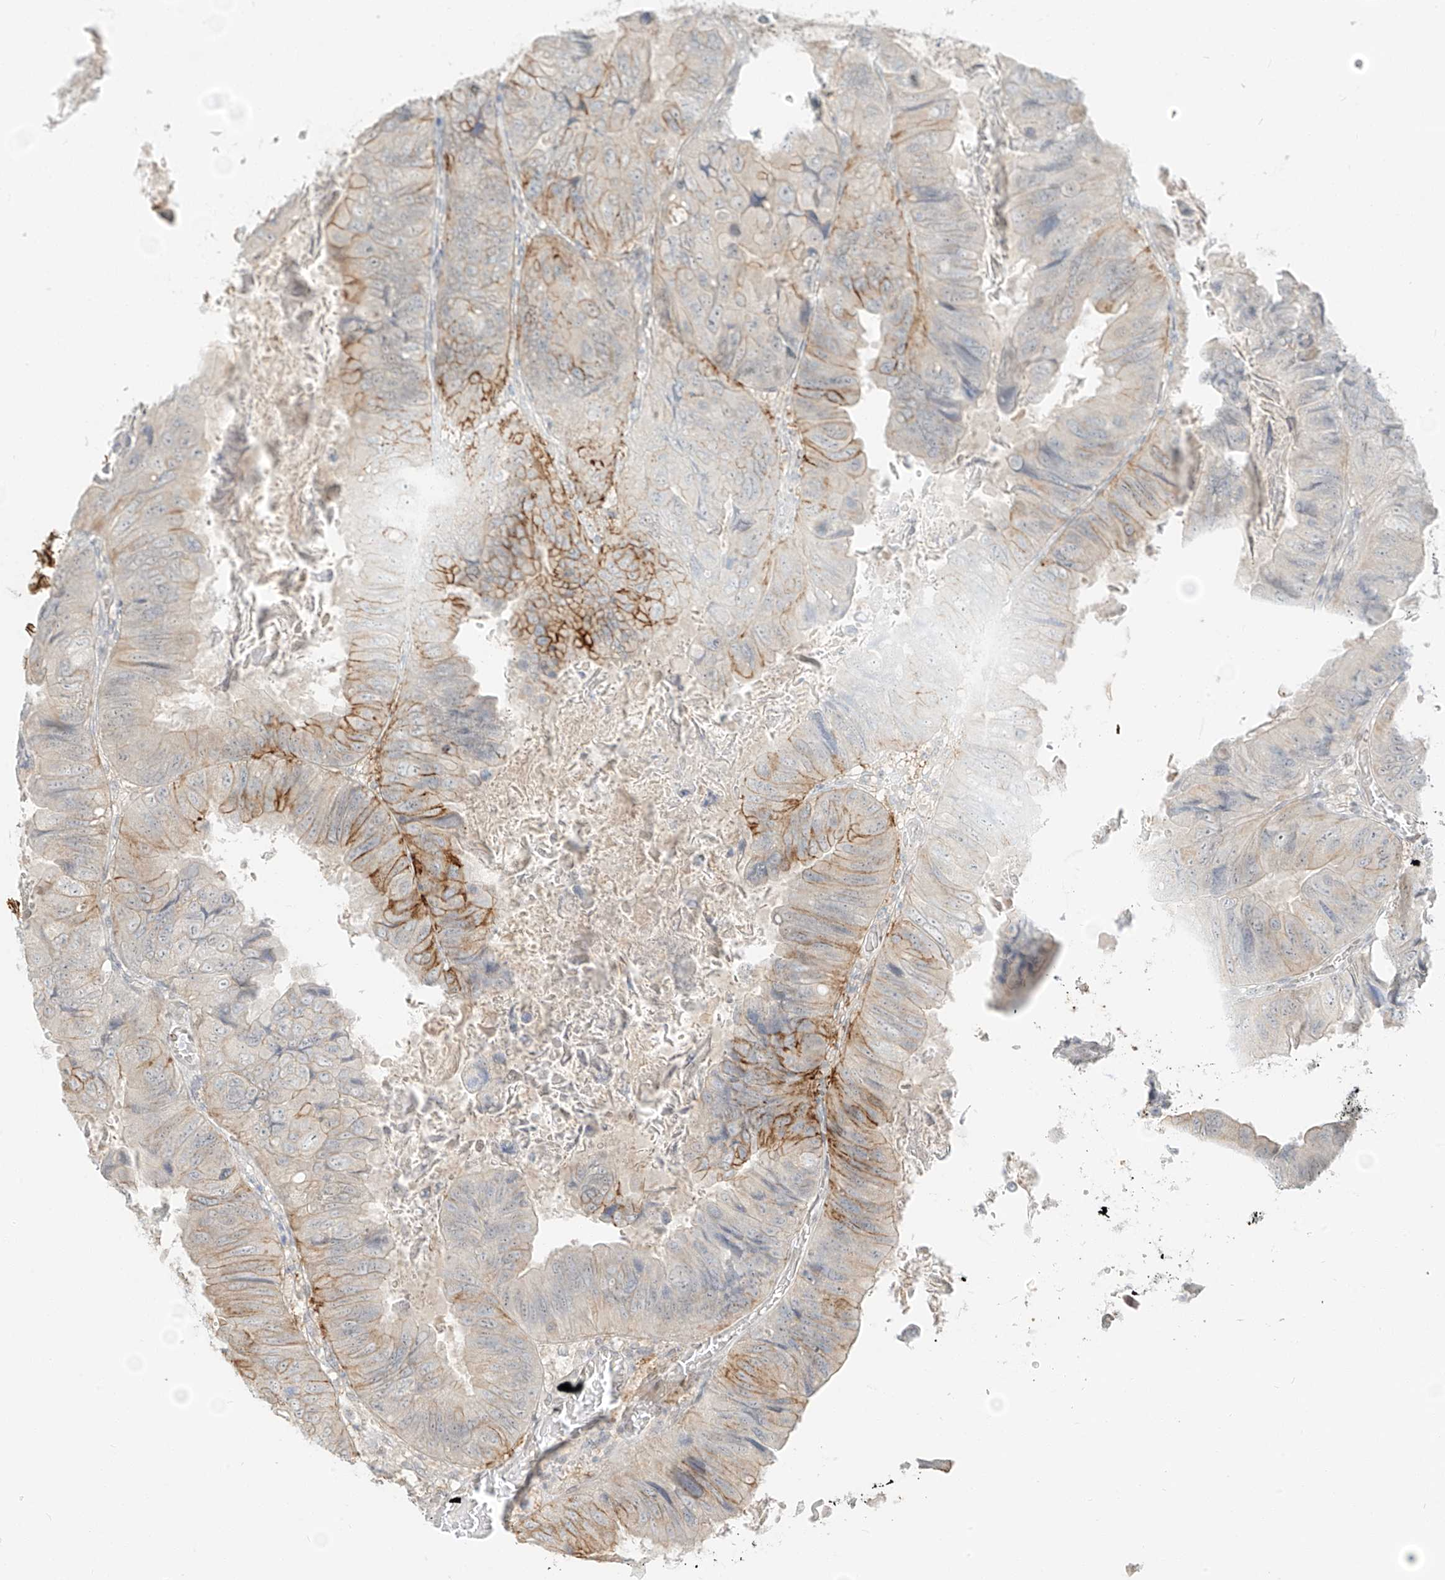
{"staining": {"intensity": "moderate", "quantity": "<25%", "location": "cytoplasmic/membranous"}, "tissue": "colorectal cancer", "cell_type": "Tumor cells", "image_type": "cancer", "snomed": [{"axis": "morphology", "description": "Adenocarcinoma, NOS"}, {"axis": "topography", "description": "Rectum"}], "caption": "This image demonstrates colorectal cancer stained with IHC to label a protein in brown. The cytoplasmic/membranous of tumor cells show moderate positivity for the protein. Nuclei are counter-stained blue.", "gene": "ZNF774", "patient": {"sex": "male", "age": 63}}